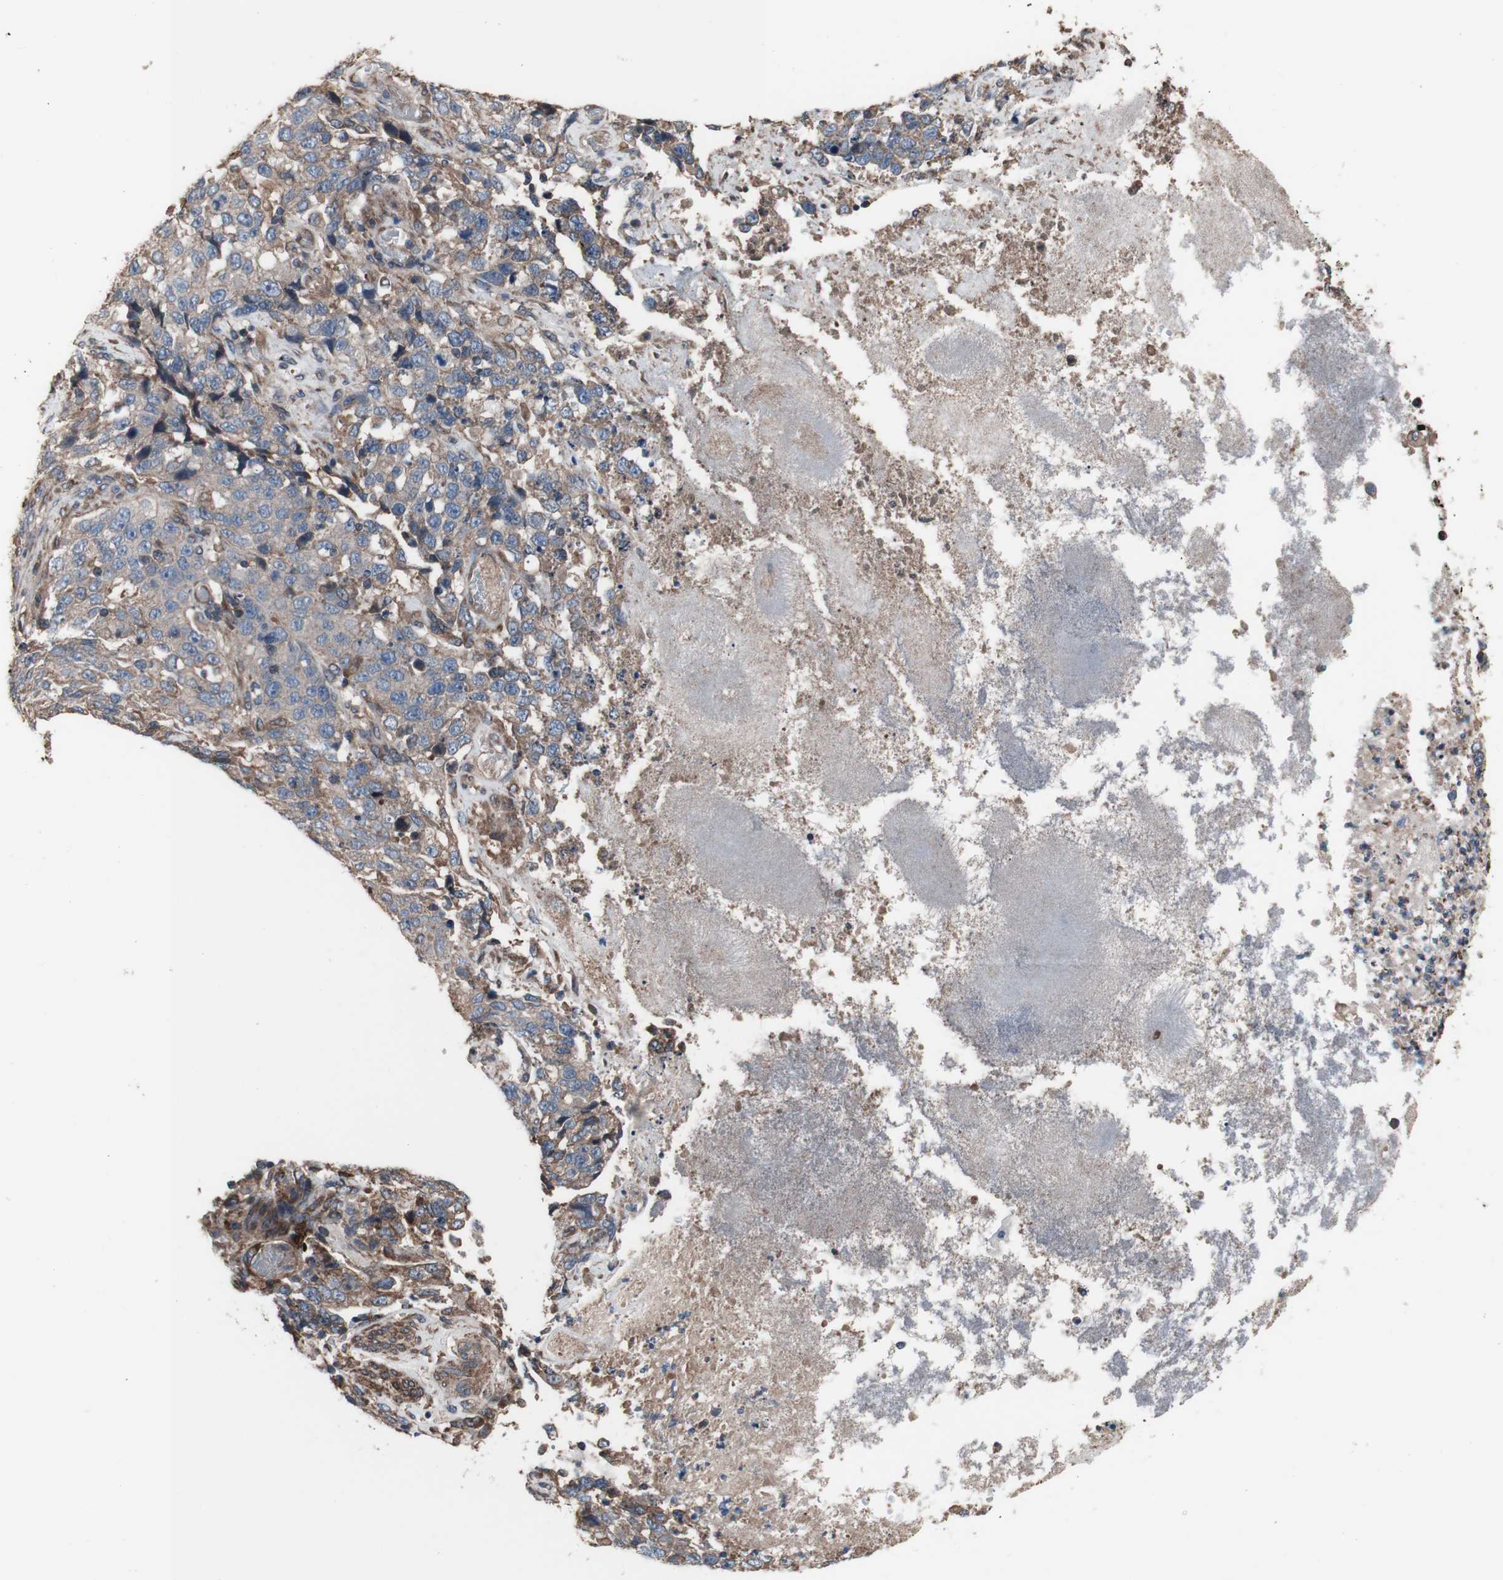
{"staining": {"intensity": "weak", "quantity": ">75%", "location": "cytoplasmic/membranous"}, "tissue": "stomach cancer", "cell_type": "Tumor cells", "image_type": "cancer", "snomed": [{"axis": "morphology", "description": "Normal tissue, NOS"}, {"axis": "morphology", "description": "Adenocarcinoma, NOS"}, {"axis": "topography", "description": "Stomach"}], "caption": "The micrograph demonstrates immunohistochemical staining of stomach cancer. There is weak cytoplasmic/membranous staining is seen in about >75% of tumor cells.", "gene": "COPB1", "patient": {"sex": "male", "age": 48}}